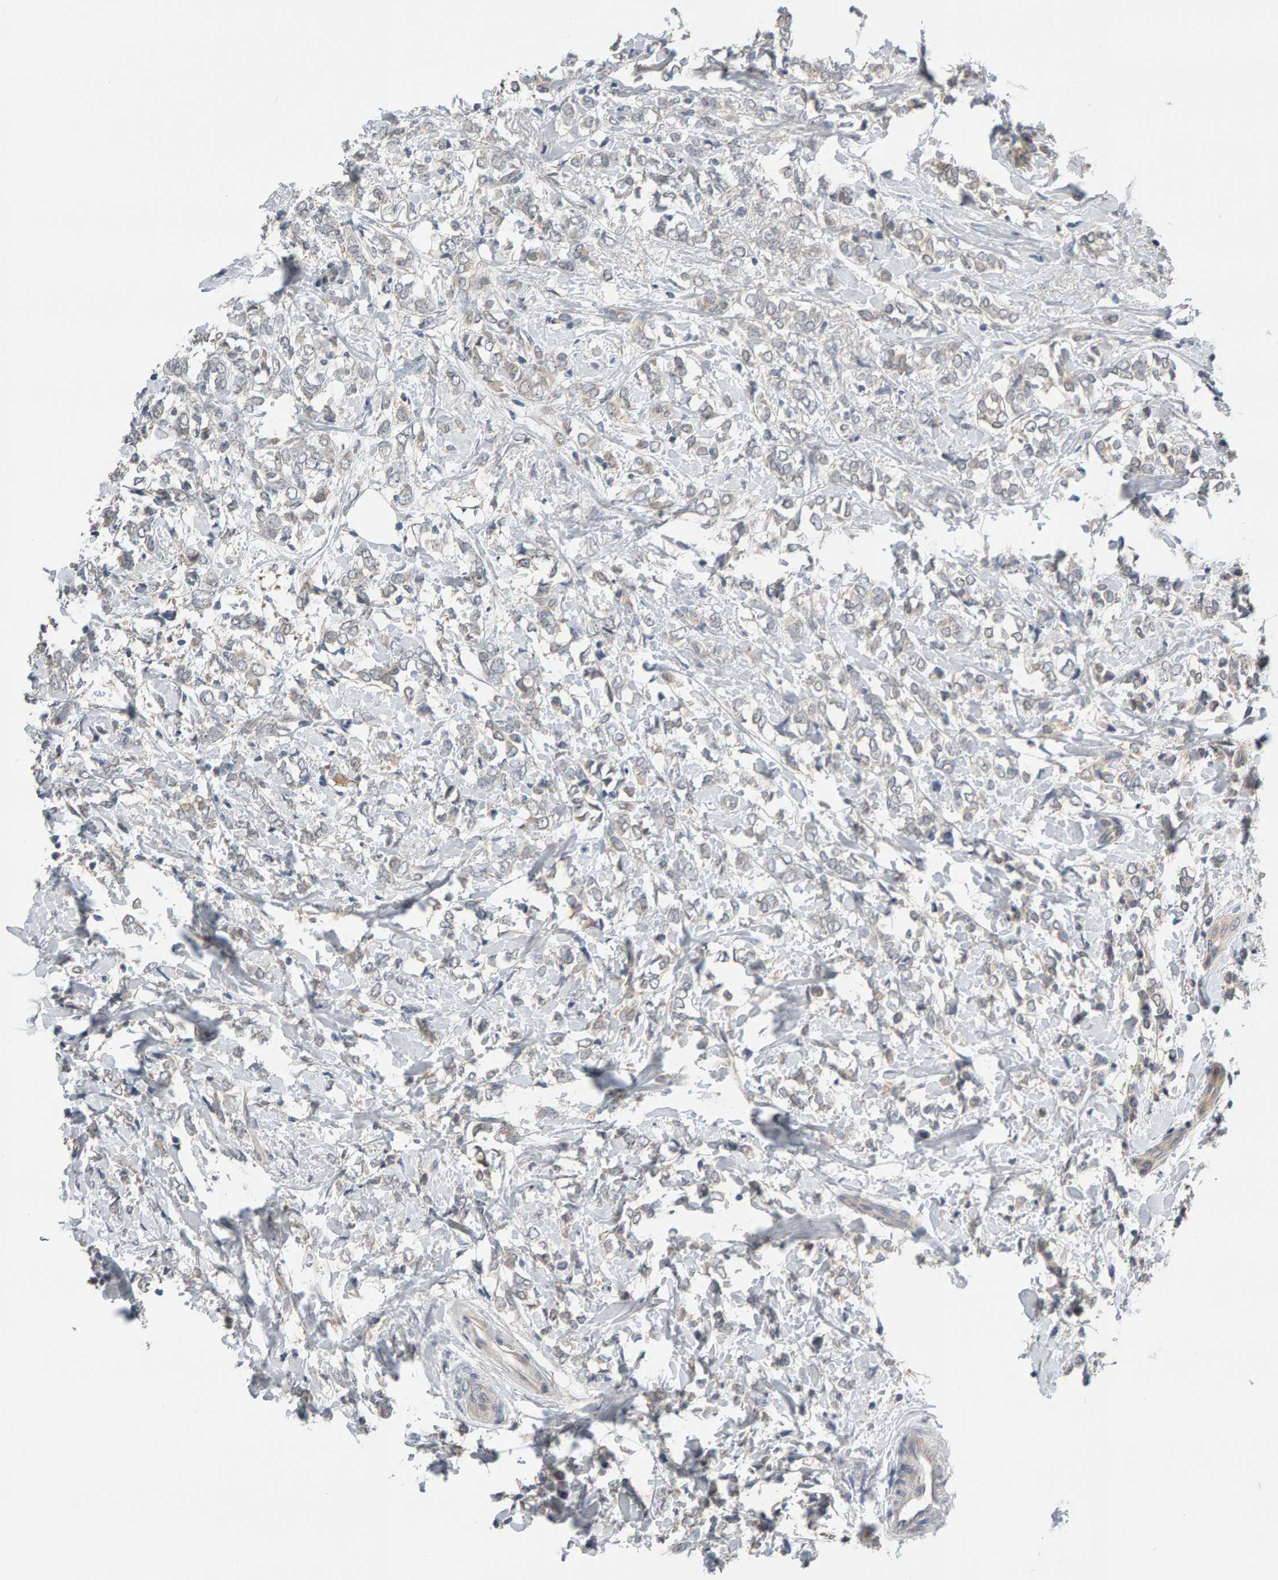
{"staining": {"intensity": "negative", "quantity": "none", "location": "none"}, "tissue": "breast cancer", "cell_type": "Tumor cells", "image_type": "cancer", "snomed": [{"axis": "morphology", "description": "Normal tissue, NOS"}, {"axis": "morphology", "description": "Lobular carcinoma"}, {"axis": "topography", "description": "Breast"}], "caption": "Lobular carcinoma (breast) stained for a protein using IHC reveals no staining tumor cells.", "gene": "GFUS", "patient": {"sex": "female", "age": 47}}